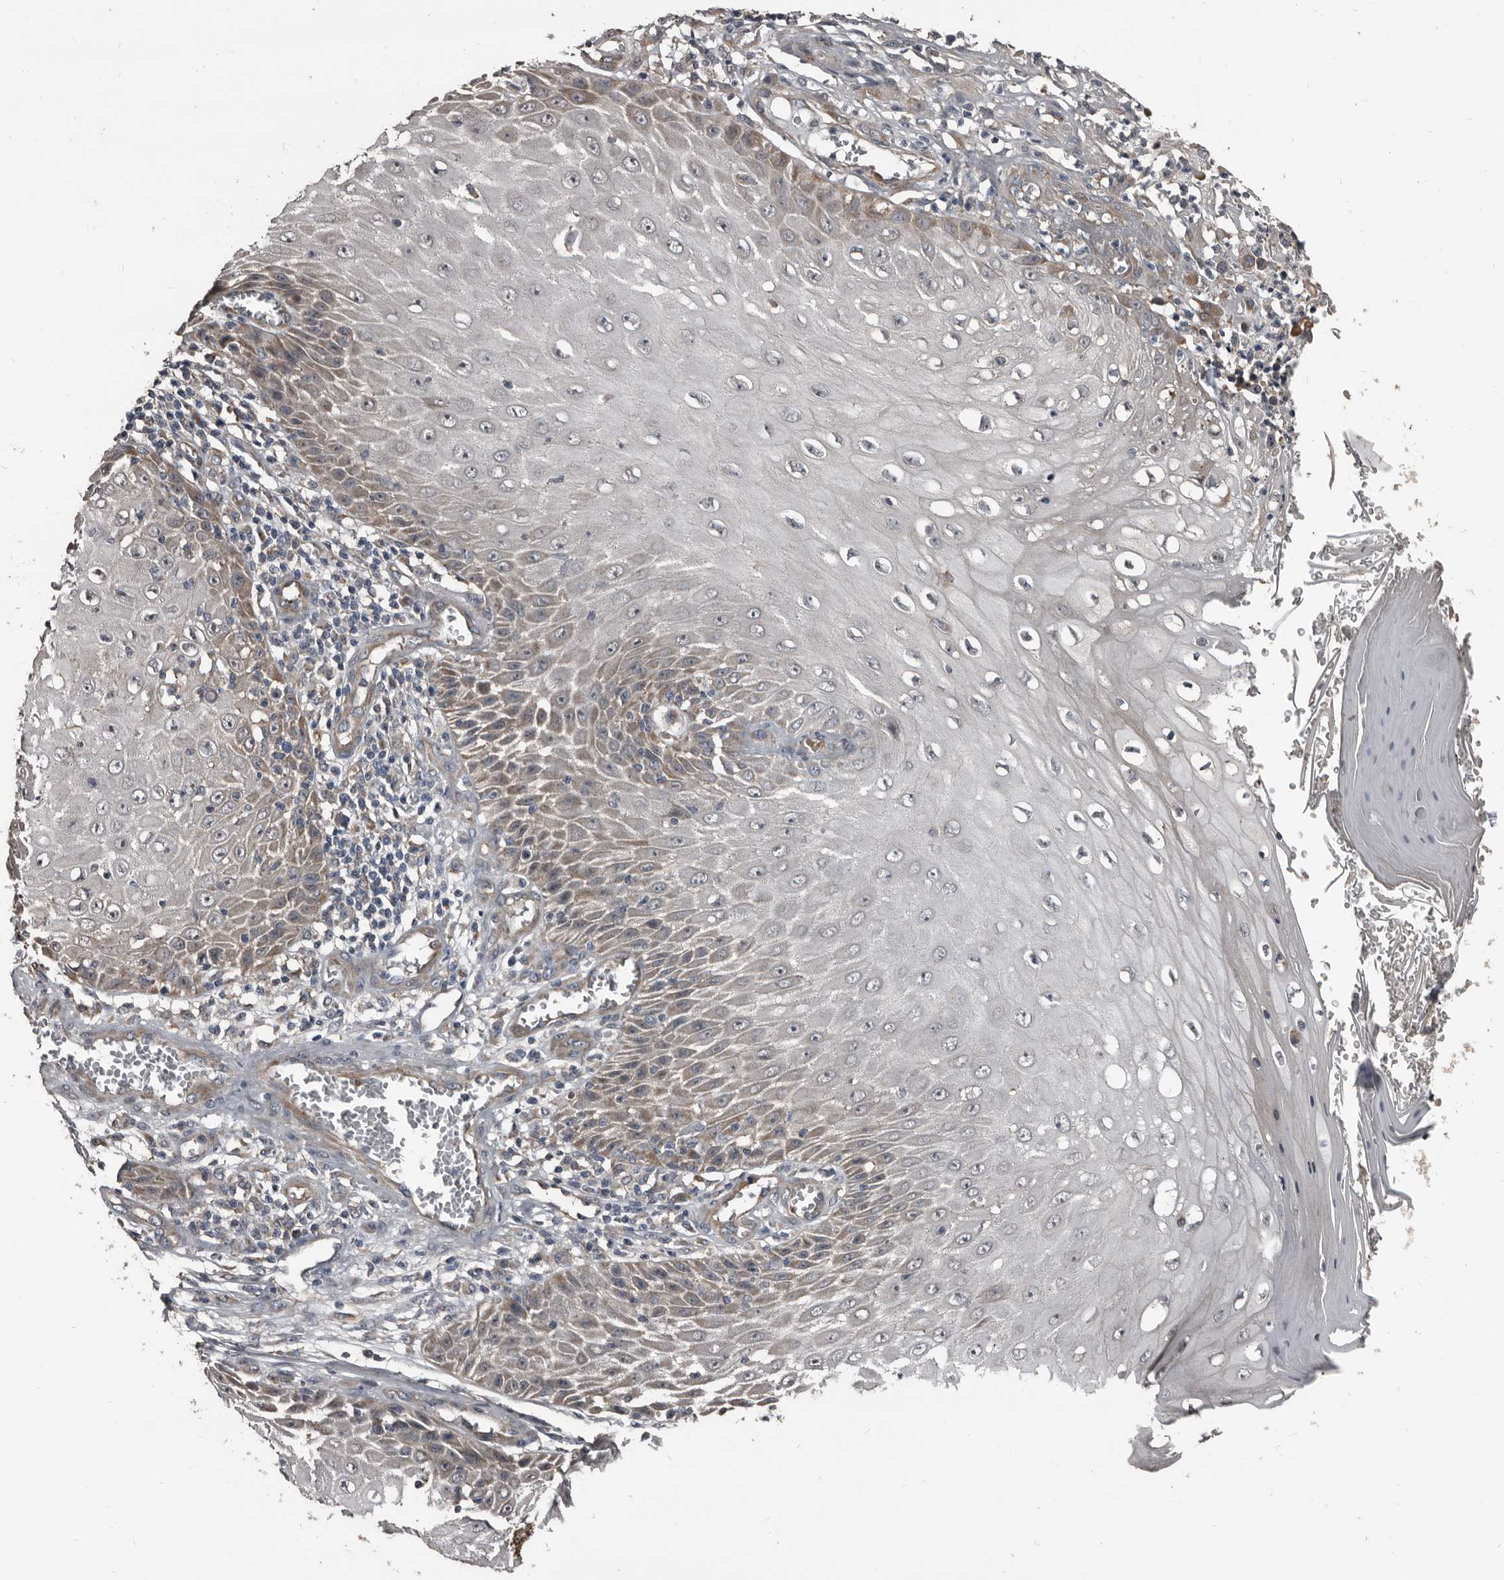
{"staining": {"intensity": "weak", "quantity": "<25%", "location": "cytoplasmic/membranous"}, "tissue": "skin cancer", "cell_type": "Tumor cells", "image_type": "cancer", "snomed": [{"axis": "morphology", "description": "Squamous cell carcinoma, NOS"}, {"axis": "topography", "description": "Skin"}], "caption": "An image of squamous cell carcinoma (skin) stained for a protein exhibits no brown staining in tumor cells.", "gene": "DHPS", "patient": {"sex": "female", "age": 73}}